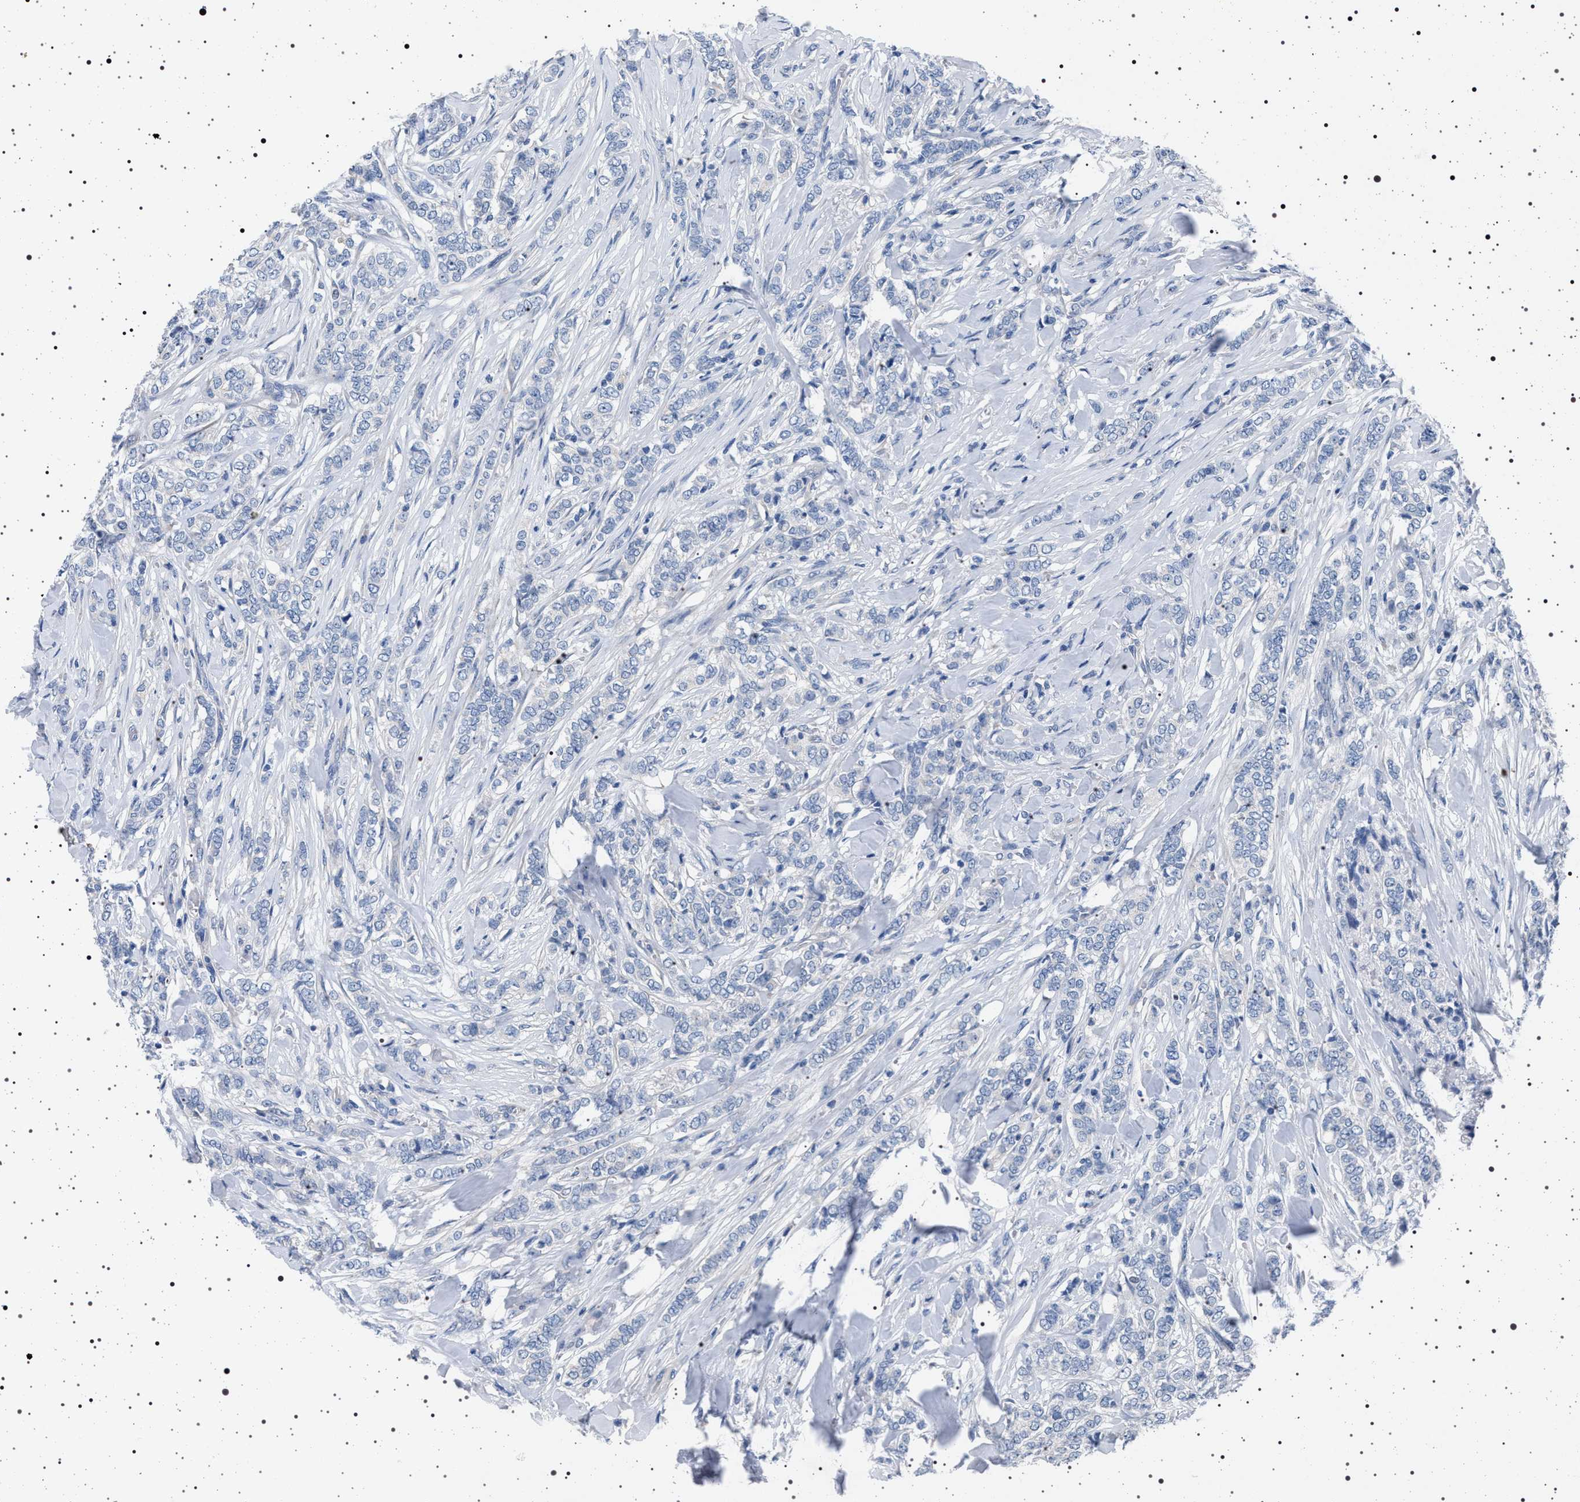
{"staining": {"intensity": "negative", "quantity": "none", "location": "none"}, "tissue": "breast cancer", "cell_type": "Tumor cells", "image_type": "cancer", "snomed": [{"axis": "morphology", "description": "Lobular carcinoma"}, {"axis": "topography", "description": "Skin"}, {"axis": "topography", "description": "Breast"}], "caption": "Lobular carcinoma (breast) was stained to show a protein in brown. There is no significant staining in tumor cells. (DAB immunohistochemistry (IHC) visualized using brightfield microscopy, high magnification).", "gene": "NAT9", "patient": {"sex": "female", "age": 46}}